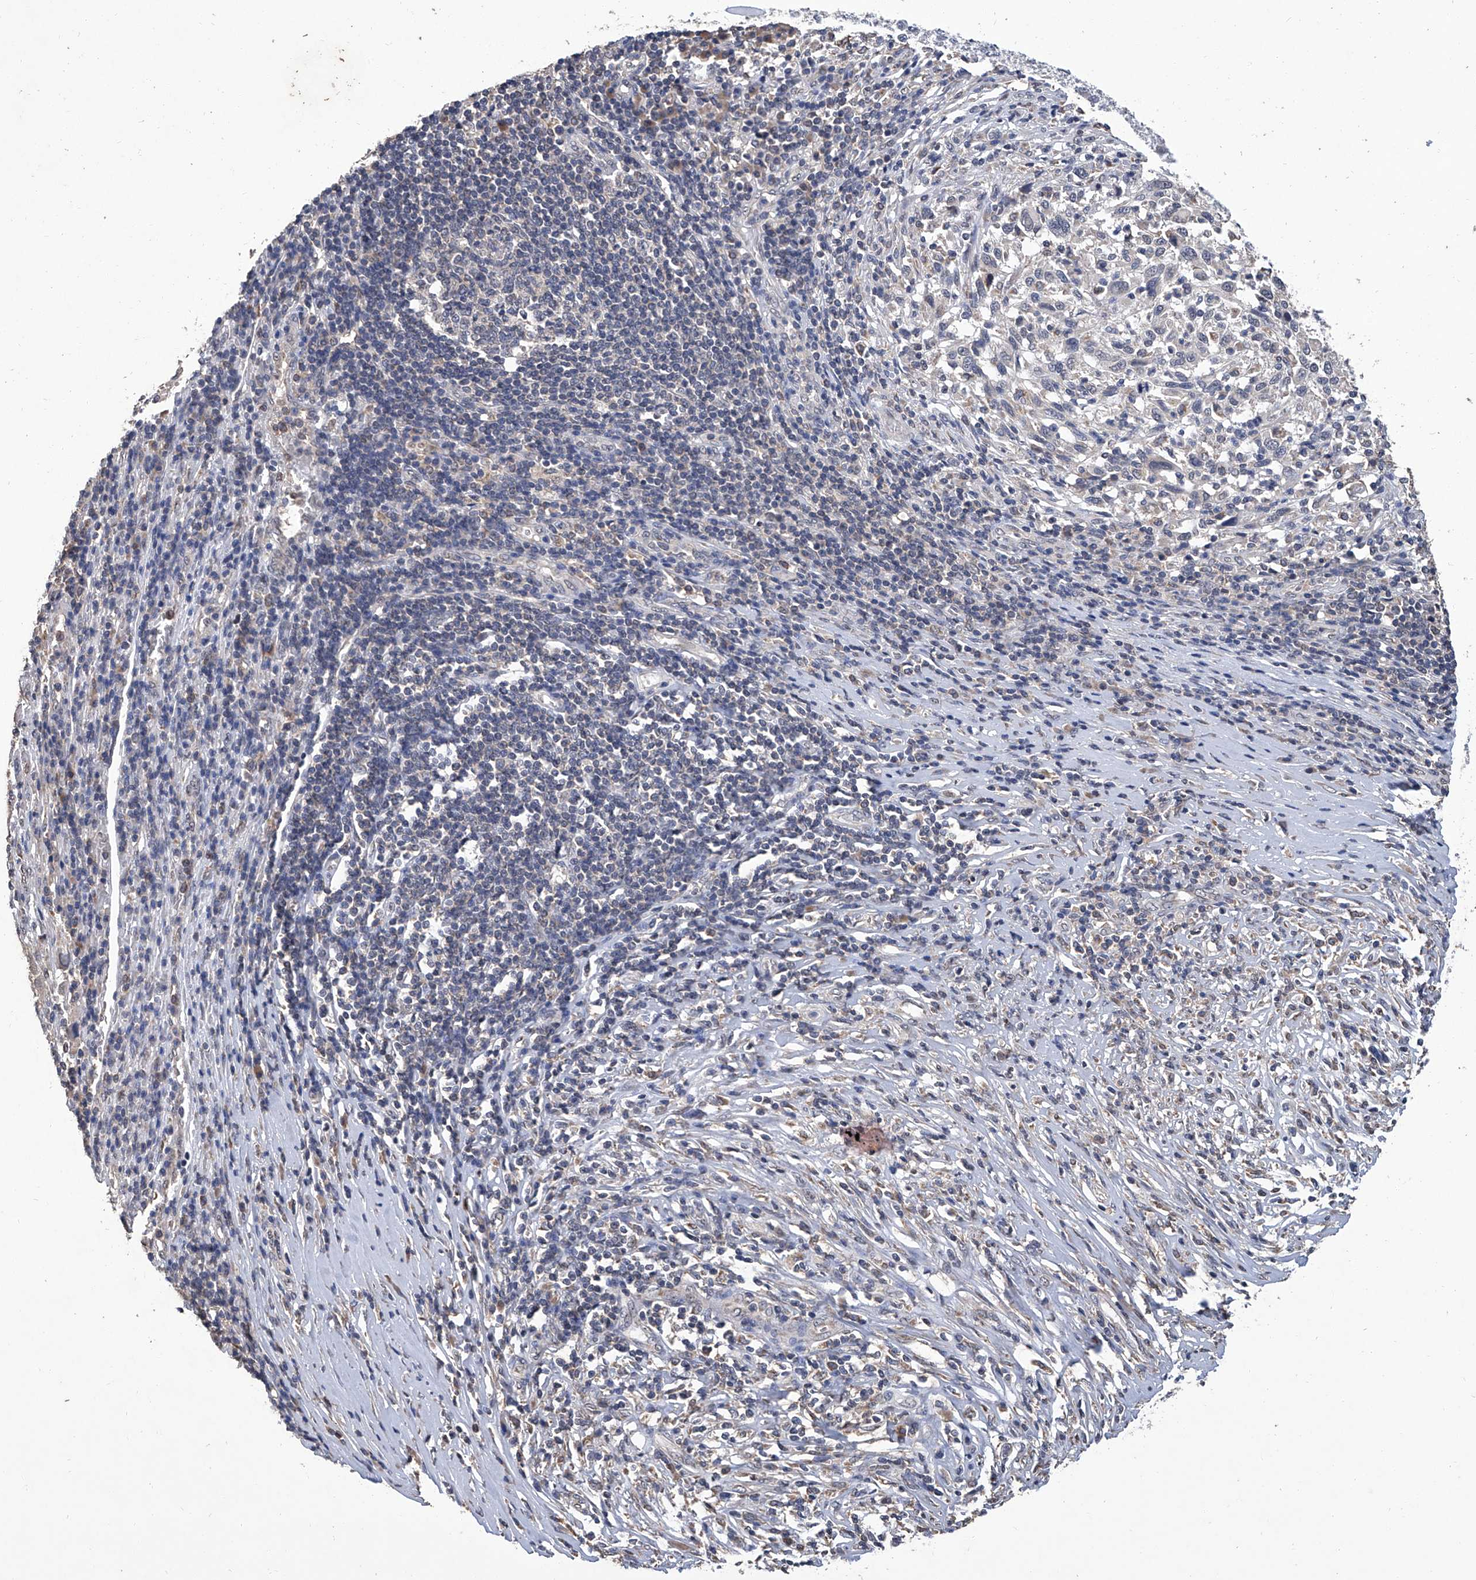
{"staining": {"intensity": "negative", "quantity": "none", "location": "none"}, "tissue": "melanoma", "cell_type": "Tumor cells", "image_type": "cancer", "snomed": [{"axis": "morphology", "description": "Malignant melanoma, Metastatic site"}, {"axis": "topography", "description": "Lymph node"}], "caption": "Tumor cells are negative for protein expression in human melanoma.", "gene": "GPT", "patient": {"sex": "male", "age": 61}}